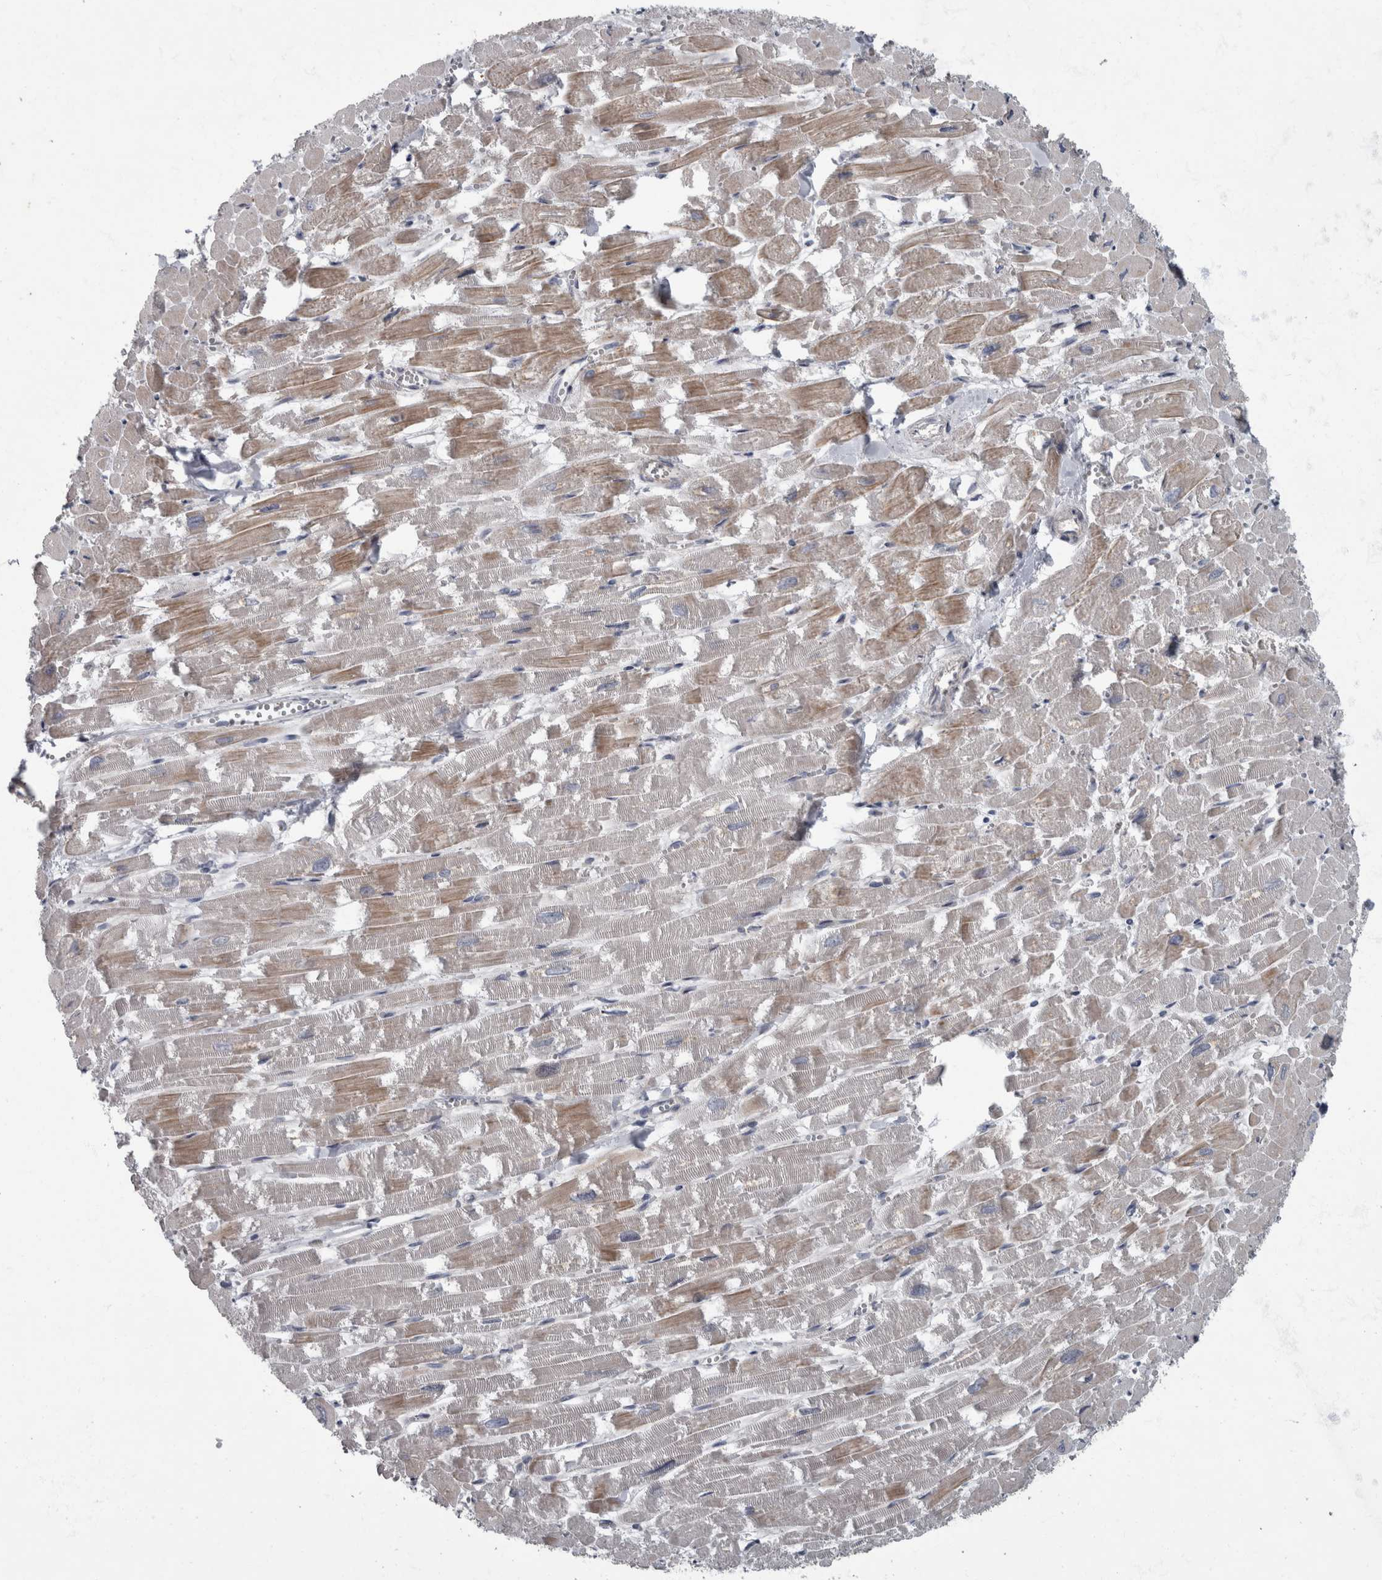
{"staining": {"intensity": "moderate", "quantity": "25%-75%", "location": "cytoplasmic/membranous"}, "tissue": "heart muscle", "cell_type": "Cardiomyocytes", "image_type": "normal", "snomed": [{"axis": "morphology", "description": "Normal tissue, NOS"}, {"axis": "topography", "description": "Heart"}], "caption": "Protein expression analysis of normal heart muscle displays moderate cytoplasmic/membranous expression in about 25%-75% of cardiomyocytes.", "gene": "CDC42BPG", "patient": {"sex": "male", "age": 54}}